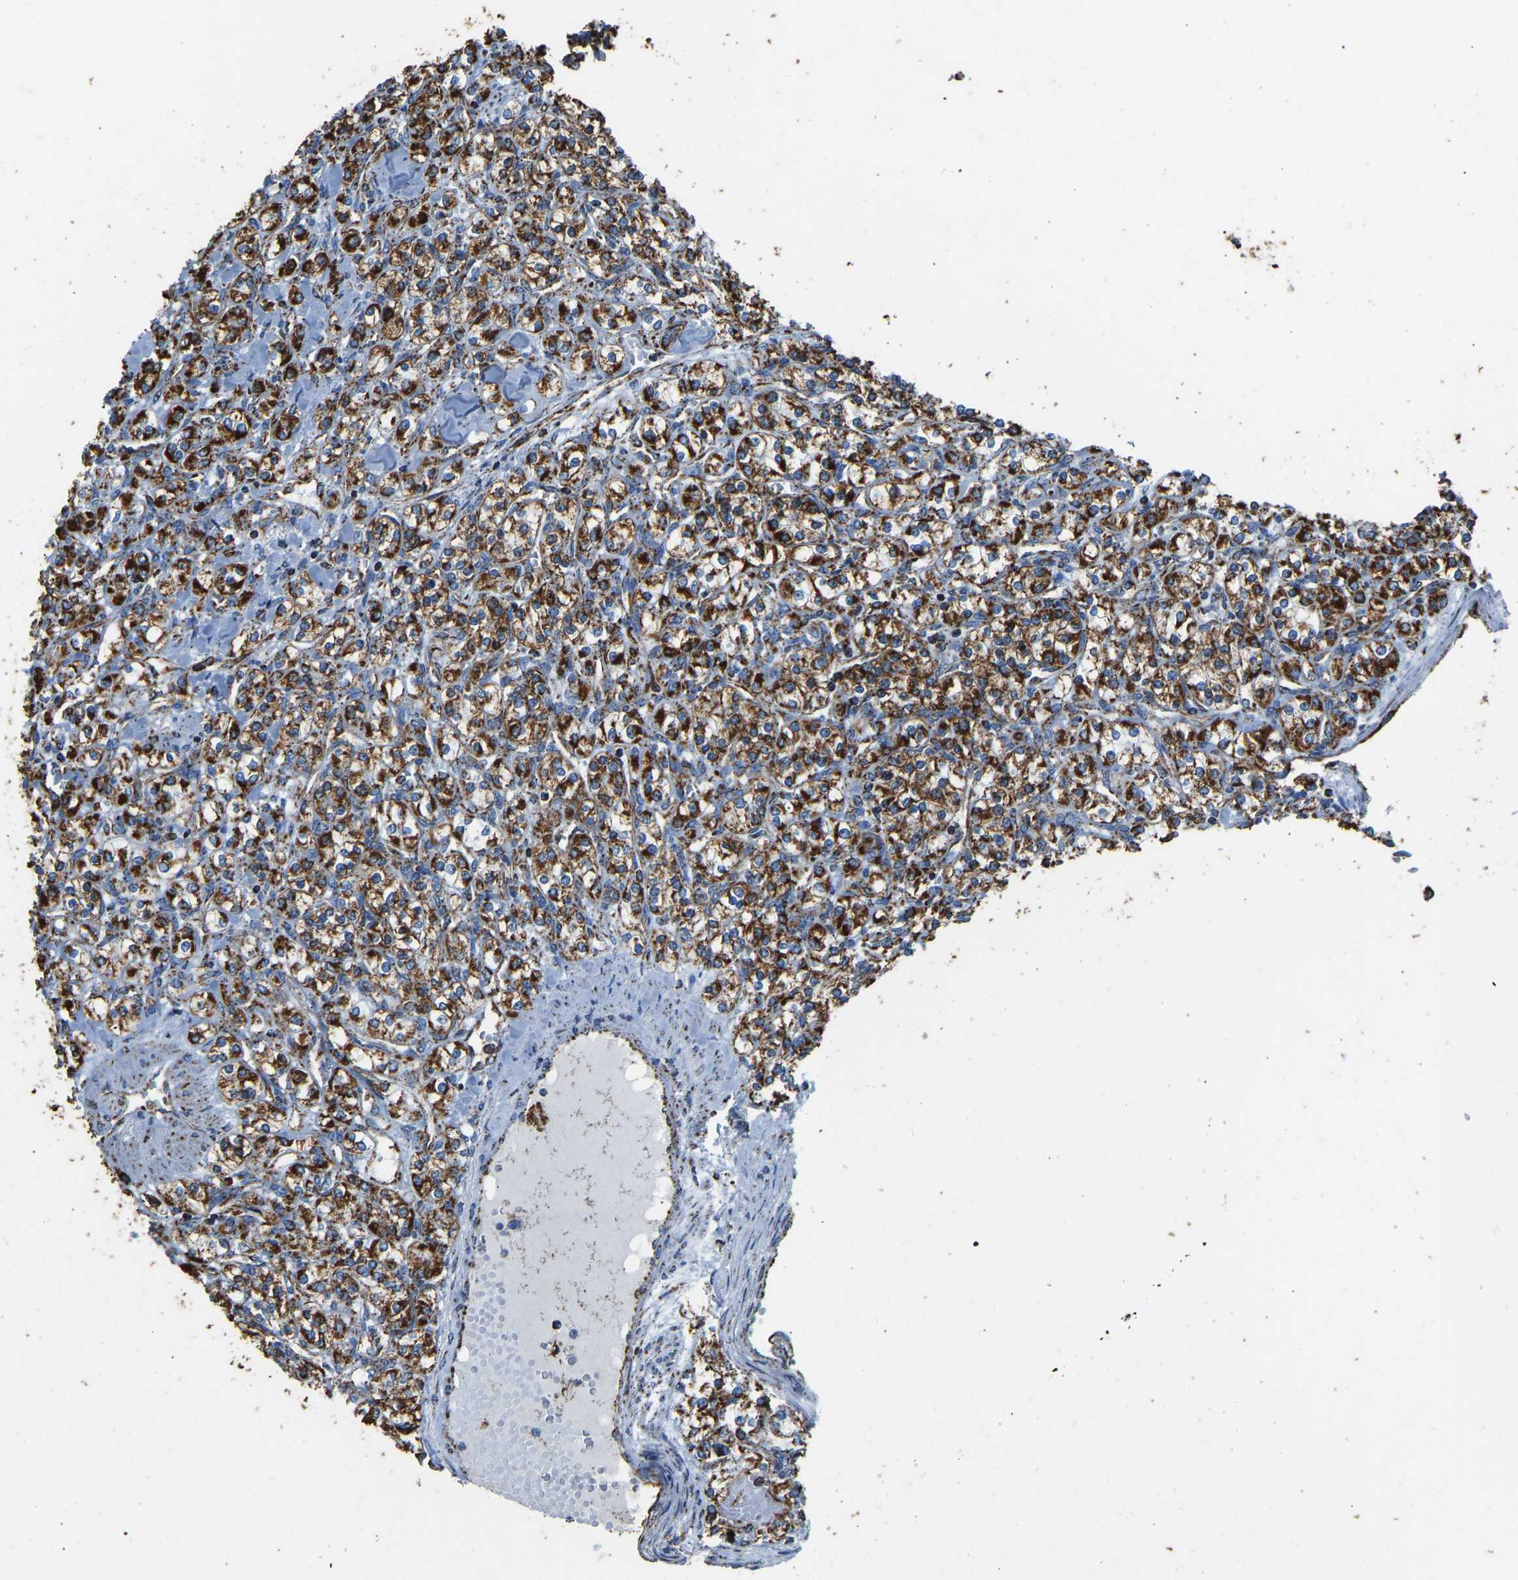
{"staining": {"intensity": "strong", "quantity": ">75%", "location": "cytoplasmic/membranous"}, "tissue": "renal cancer", "cell_type": "Tumor cells", "image_type": "cancer", "snomed": [{"axis": "morphology", "description": "Adenocarcinoma, NOS"}, {"axis": "topography", "description": "Kidney"}], "caption": "Tumor cells exhibit high levels of strong cytoplasmic/membranous expression in approximately >75% of cells in renal cancer (adenocarcinoma).", "gene": "IRX6", "patient": {"sex": "male", "age": 77}}